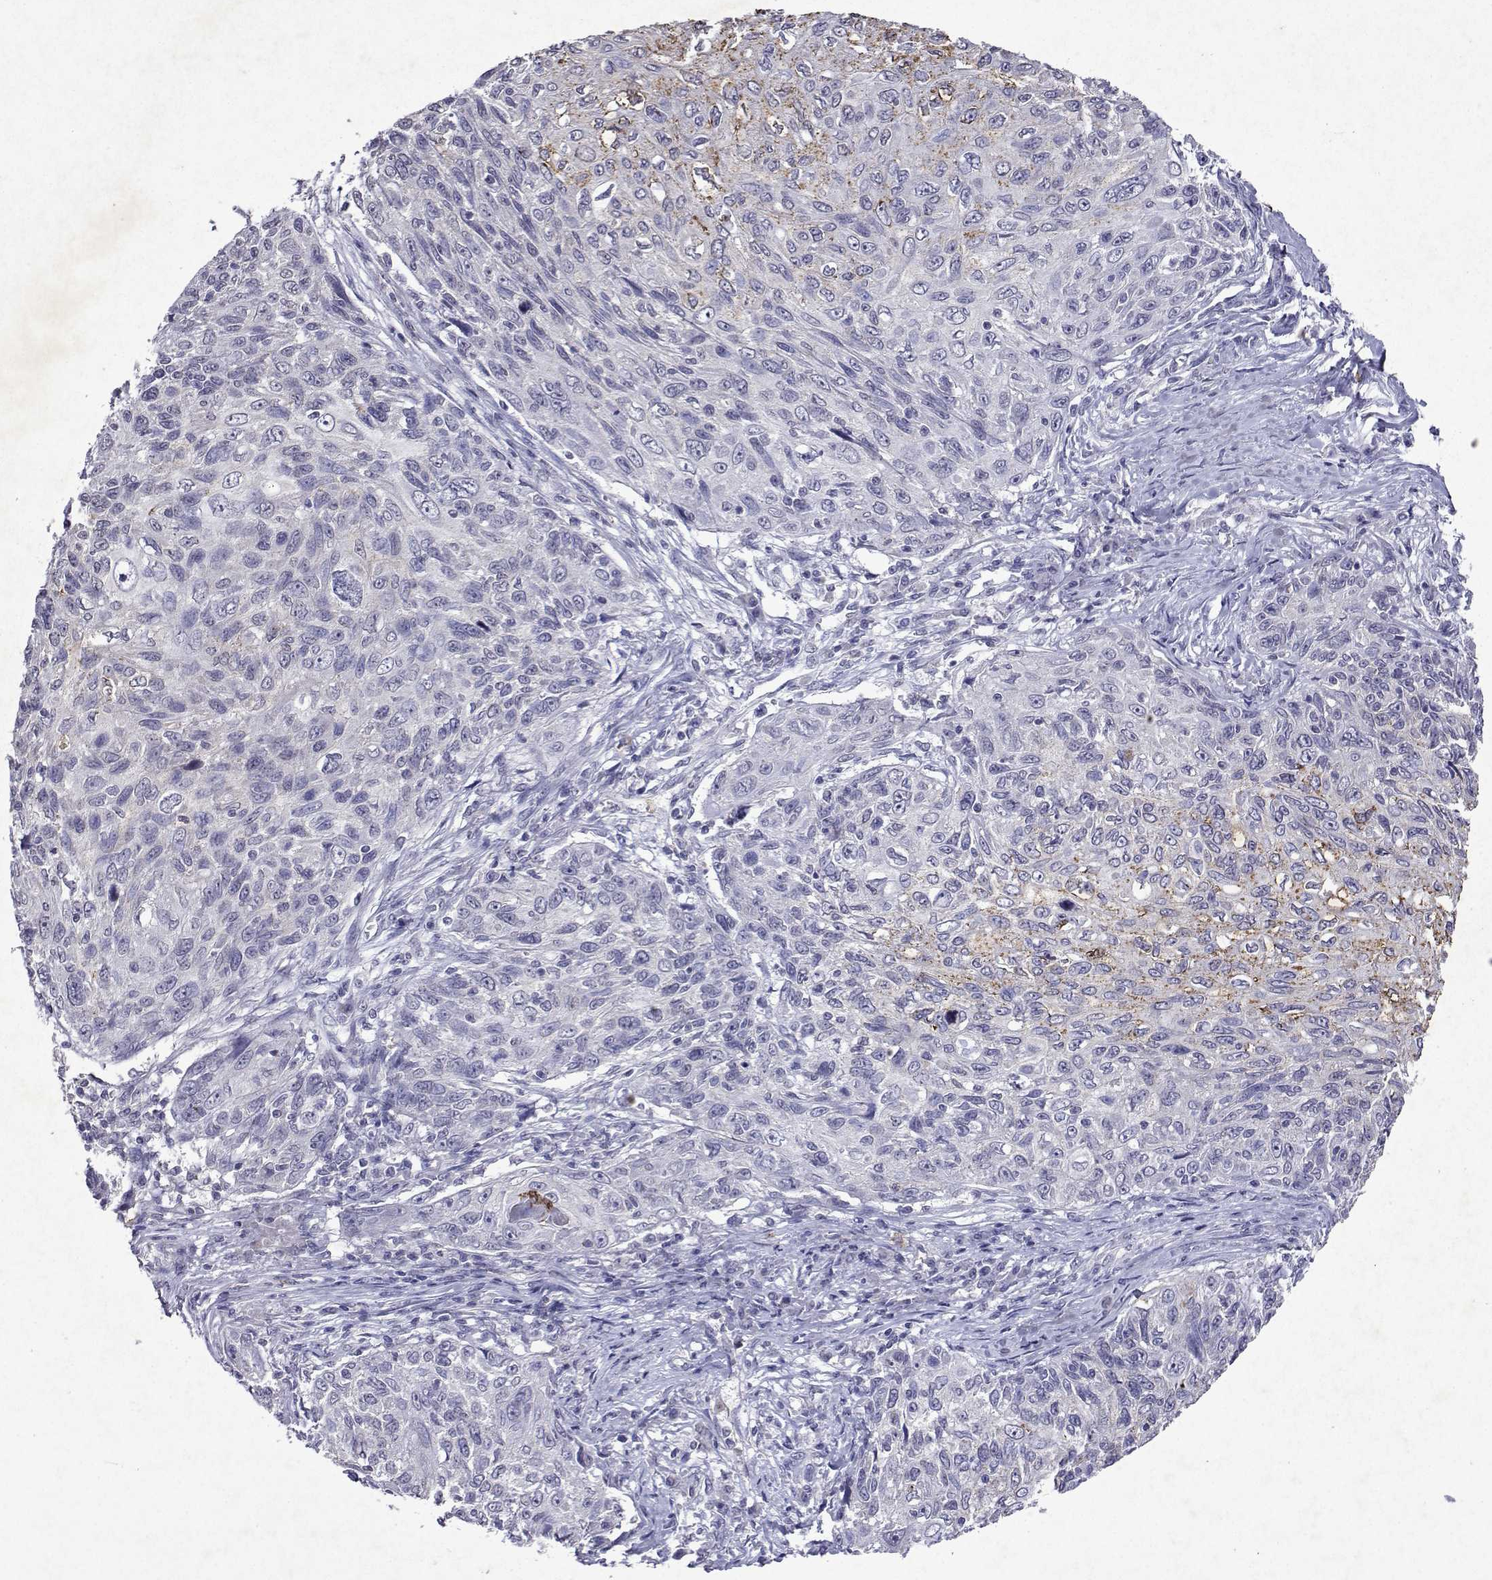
{"staining": {"intensity": "moderate", "quantity": "<25%", "location": "cytoplasmic/membranous"}, "tissue": "skin cancer", "cell_type": "Tumor cells", "image_type": "cancer", "snomed": [{"axis": "morphology", "description": "Squamous cell carcinoma, NOS"}, {"axis": "topography", "description": "Skin"}], "caption": "This is a micrograph of immunohistochemistry staining of skin cancer, which shows moderate positivity in the cytoplasmic/membranous of tumor cells.", "gene": "DUSP28", "patient": {"sex": "male", "age": 92}}